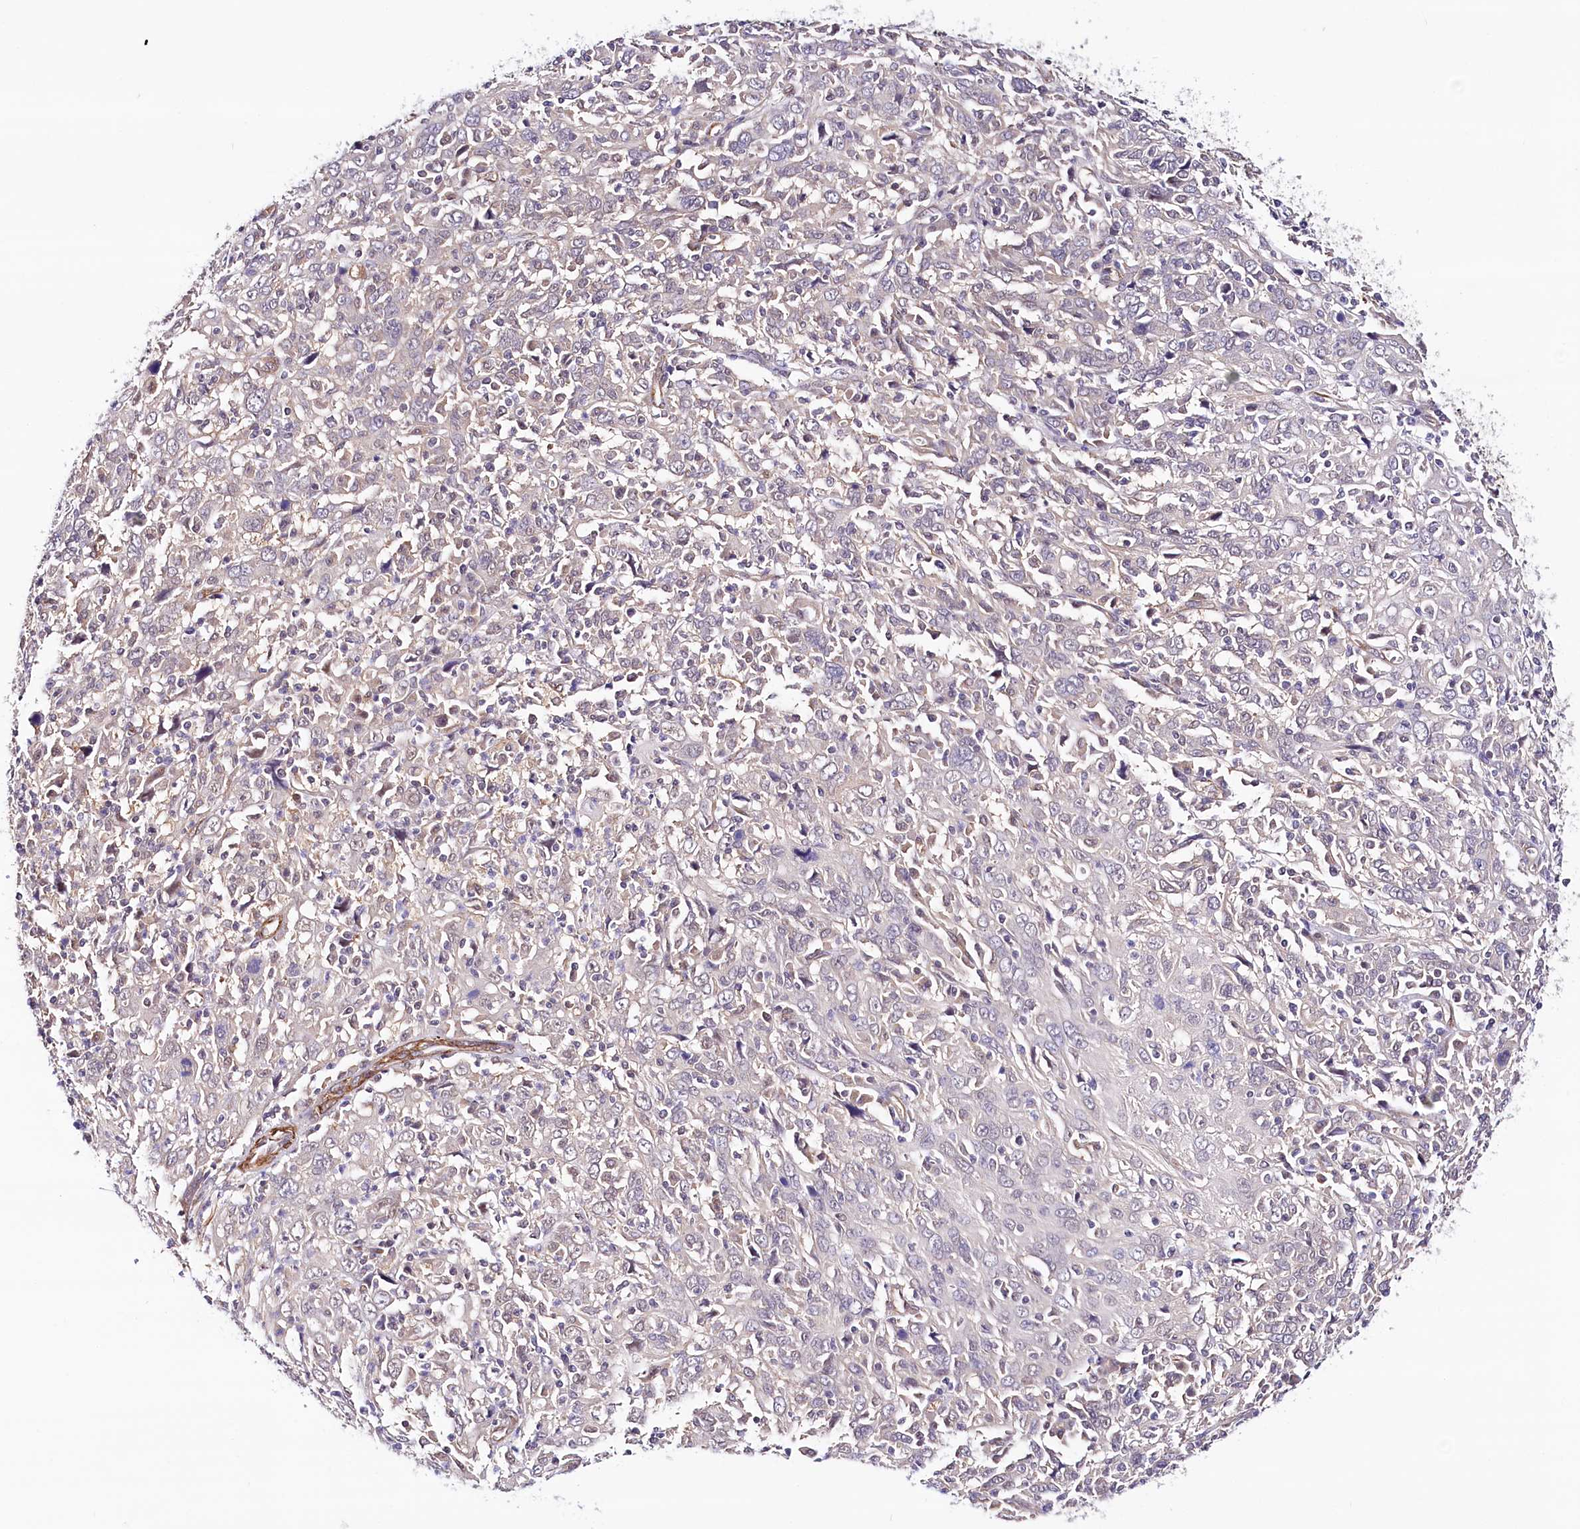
{"staining": {"intensity": "negative", "quantity": "none", "location": "none"}, "tissue": "cervical cancer", "cell_type": "Tumor cells", "image_type": "cancer", "snomed": [{"axis": "morphology", "description": "Squamous cell carcinoma, NOS"}, {"axis": "topography", "description": "Cervix"}], "caption": "This is an immunohistochemistry histopathology image of human cervical cancer. There is no expression in tumor cells.", "gene": "PPP2R5B", "patient": {"sex": "female", "age": 46}}